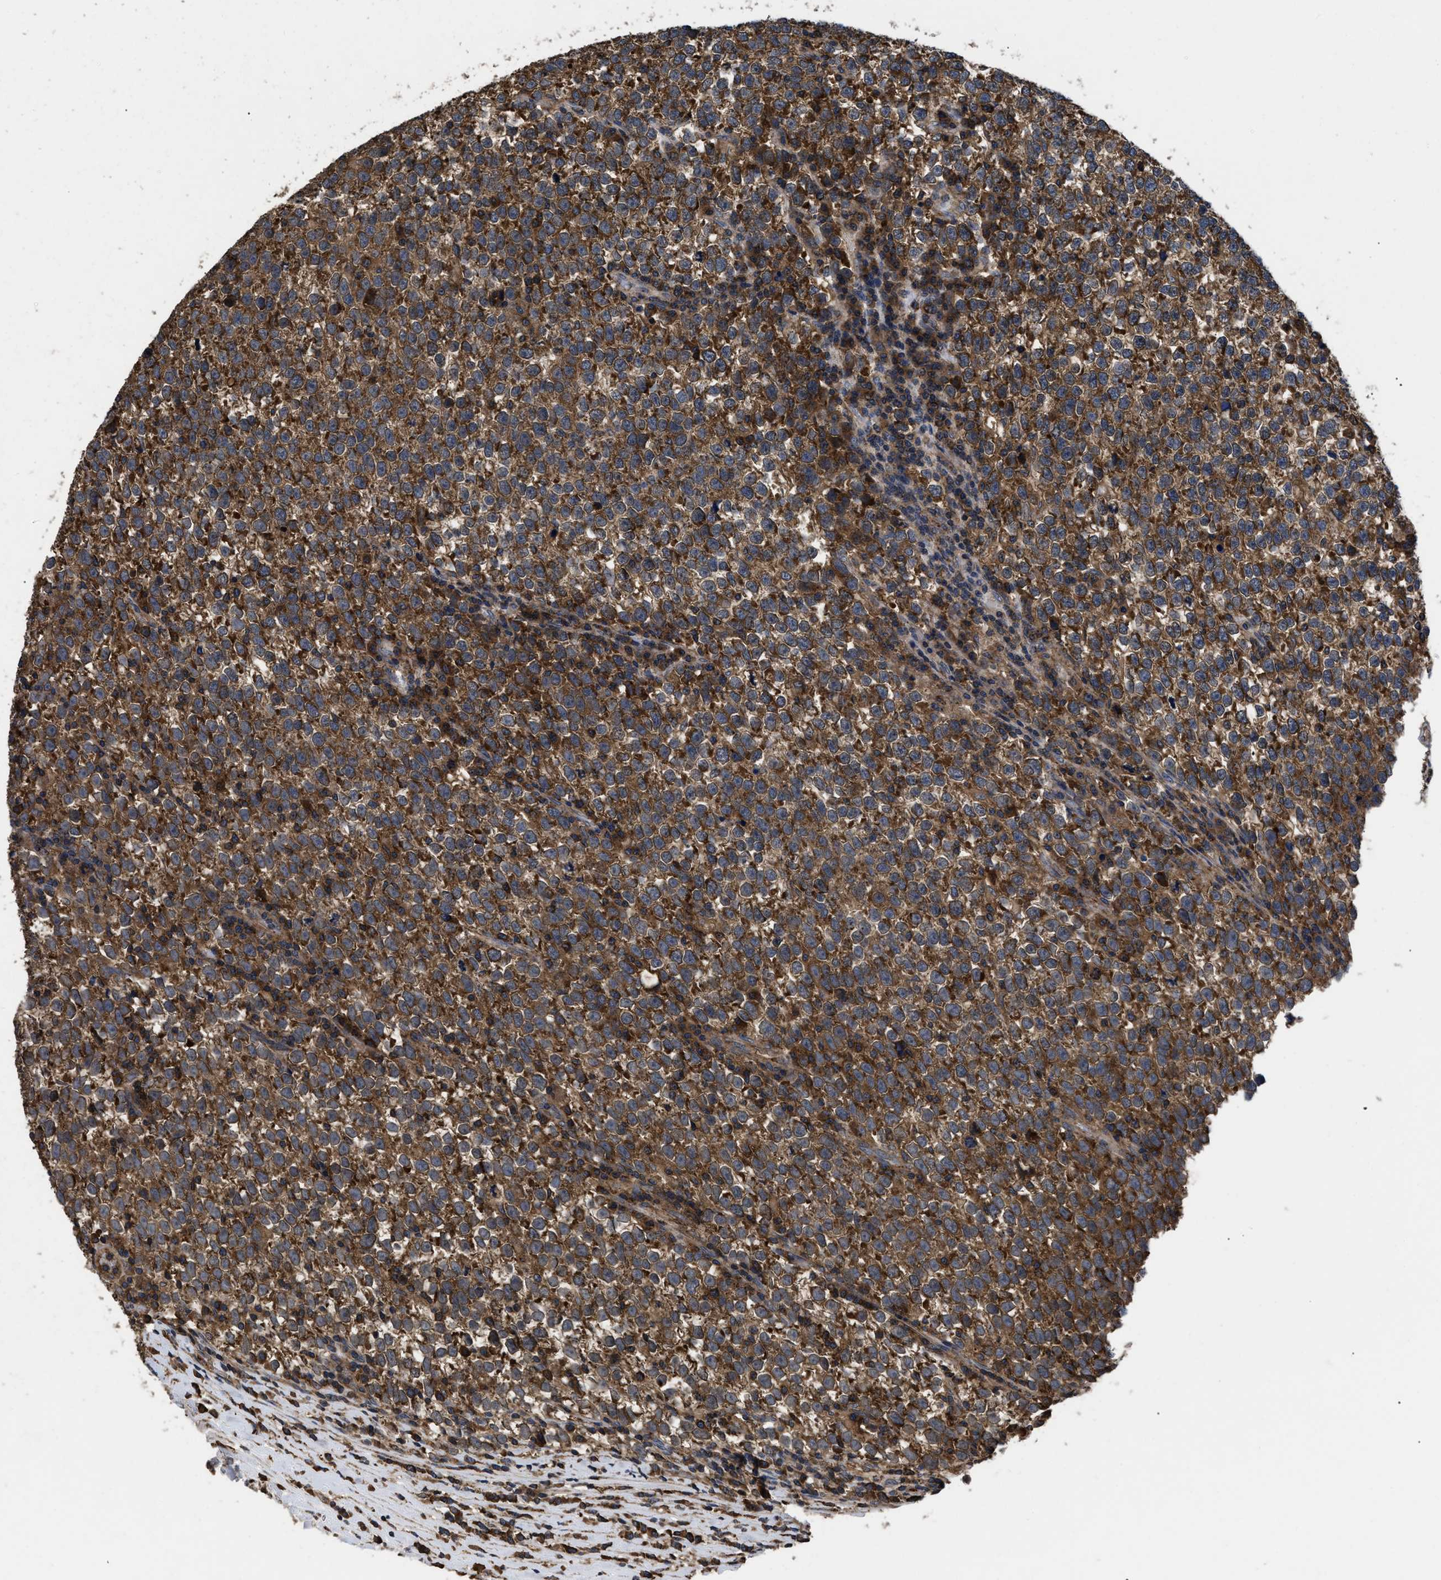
{"staining": {"intensity": "moderate", "quantity": ">75%", "location": "cytoplasmic/membranous"}, "tissue": "testis cancer", "cell_type": "Tumor cells", "image_type": "cancer", "snomed": [{"axis": "morphology", "description": "Normal tissue, NOS"}, {"axis": "morphology", "description": "Seminoma, NOS"}, {"axis": "topography", "description": "Testis"}], "caption": "The image reveals immunohistochemical staining of testis cancer (seminoma). There is moderate cytoplasmic/membranous positivity is appreciated in about >75% of tumor cells. (brown staining indicates protein expression, while blue staining denotes nuclei).", "gene": "LRRC3", "patient": {"sex": "male", "age": 43}}